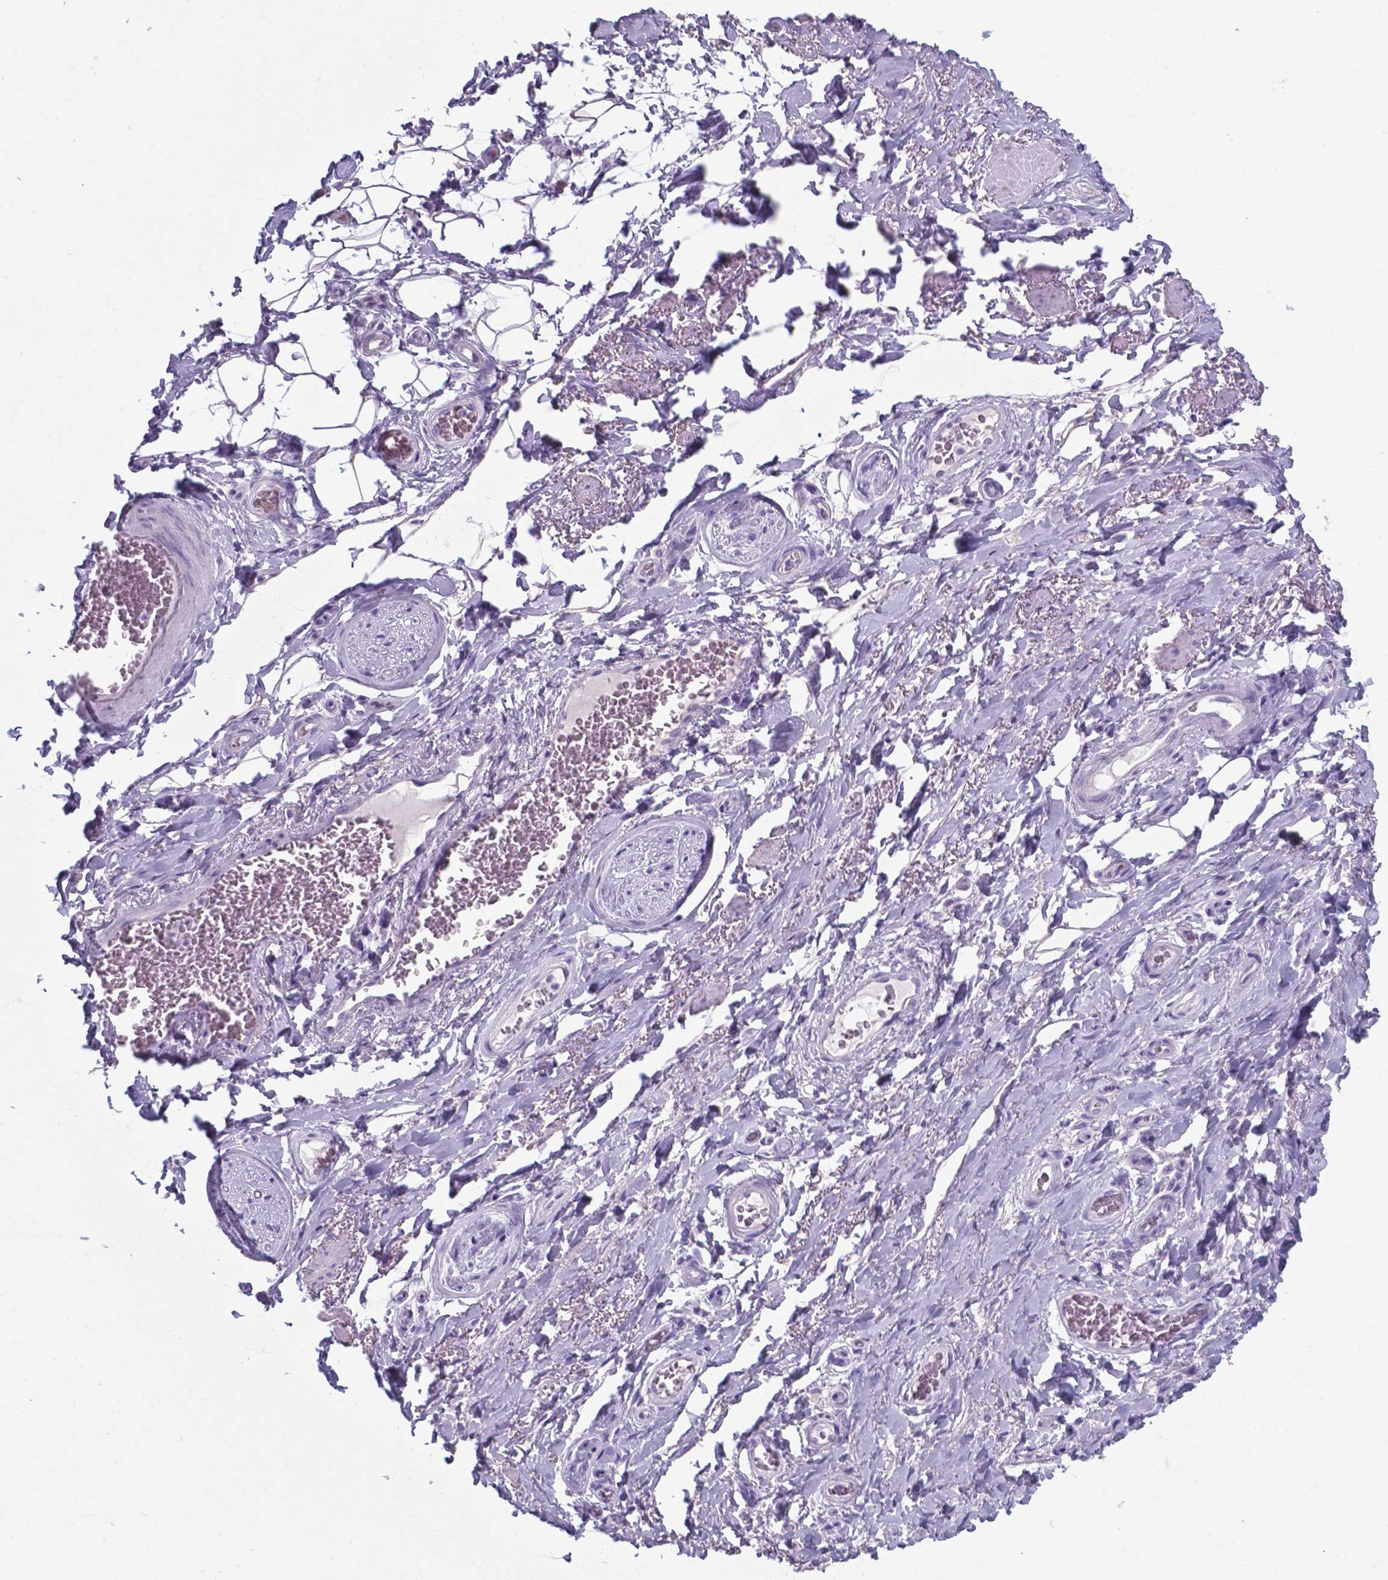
{"staining": {"intensity": "negative", "quantity": "none", "location": "none"}, "tissue": "adipose tissue", "cell_type": "Adipocytes", "image_type": "normal", "snomed": [{"axis": "morphology", "description": "Normal tissue, NOS"}, {"axis": "topography", "description": "Anal"}, {"axis": "topography", "description": "Peripheral nerve tissue"}], "caption": "IHC photomicrograph of normal adipose tissue: human adipose tissue stained with DAB (3,3'-diaminobenzidine) shows no significant protein staining in adipocytes.", "gene": "AP5B1", "patient": {"sex": "male", "age": 53}}